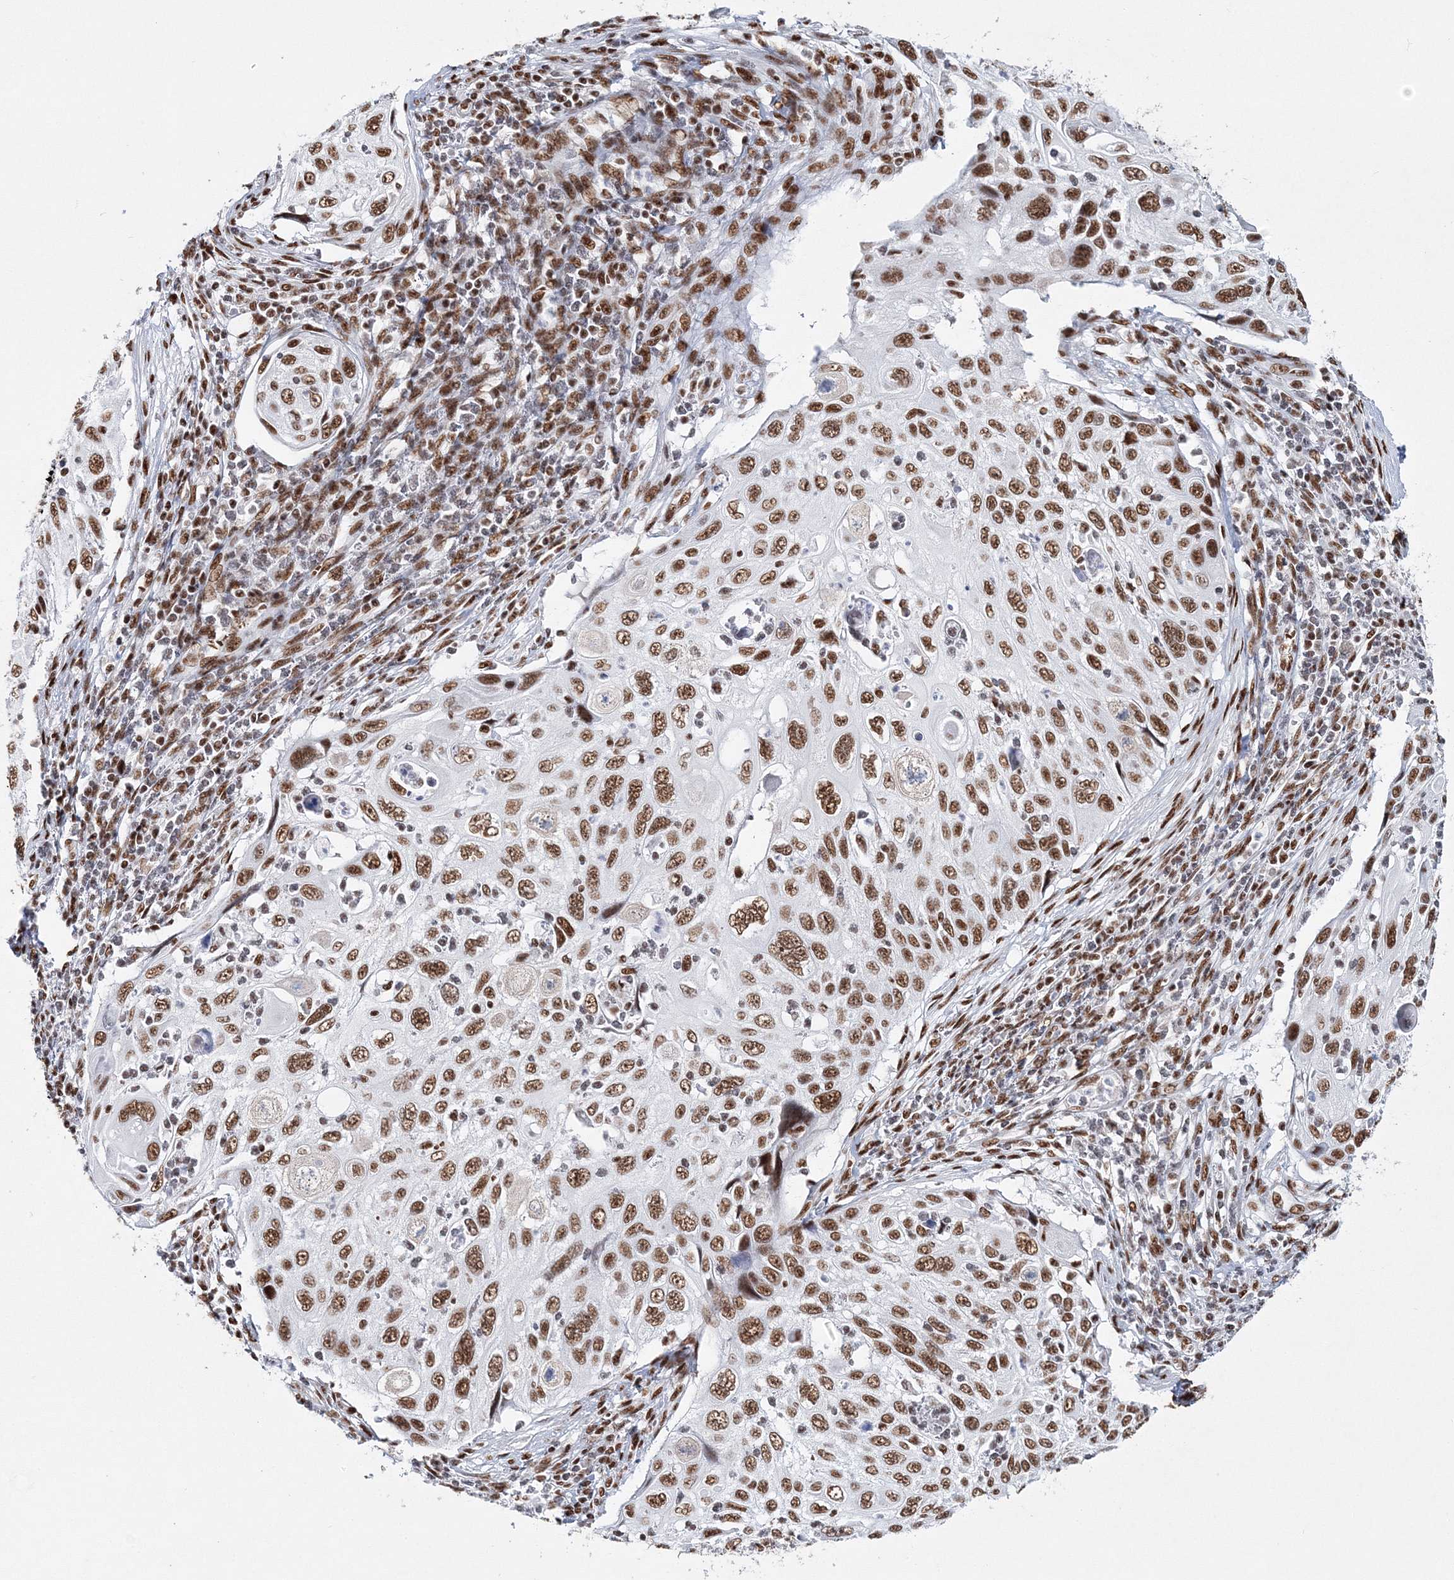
{"staining": {"intensity": "moderate", "quantity": ">75%", "location": "nuclear"}, "tissue": "cervical cancer", "cell_type": "Tumor cells", "image_type": "cancer", "snomed": [{"axis": "morphology", "description": "Squamous cell carcinoma, NOS"}, {"axis": "topography", "description": "Cervix"}], "caption": "Brown immunohistochemical staining in squamous cell carcinoma (cervical) reveals moderate nuclear expression in approximately >75% of tumor cells. Nuclei are stained in blue.", "gene": "QRICH1", "patient": {"sex": "female", "age": 70}}